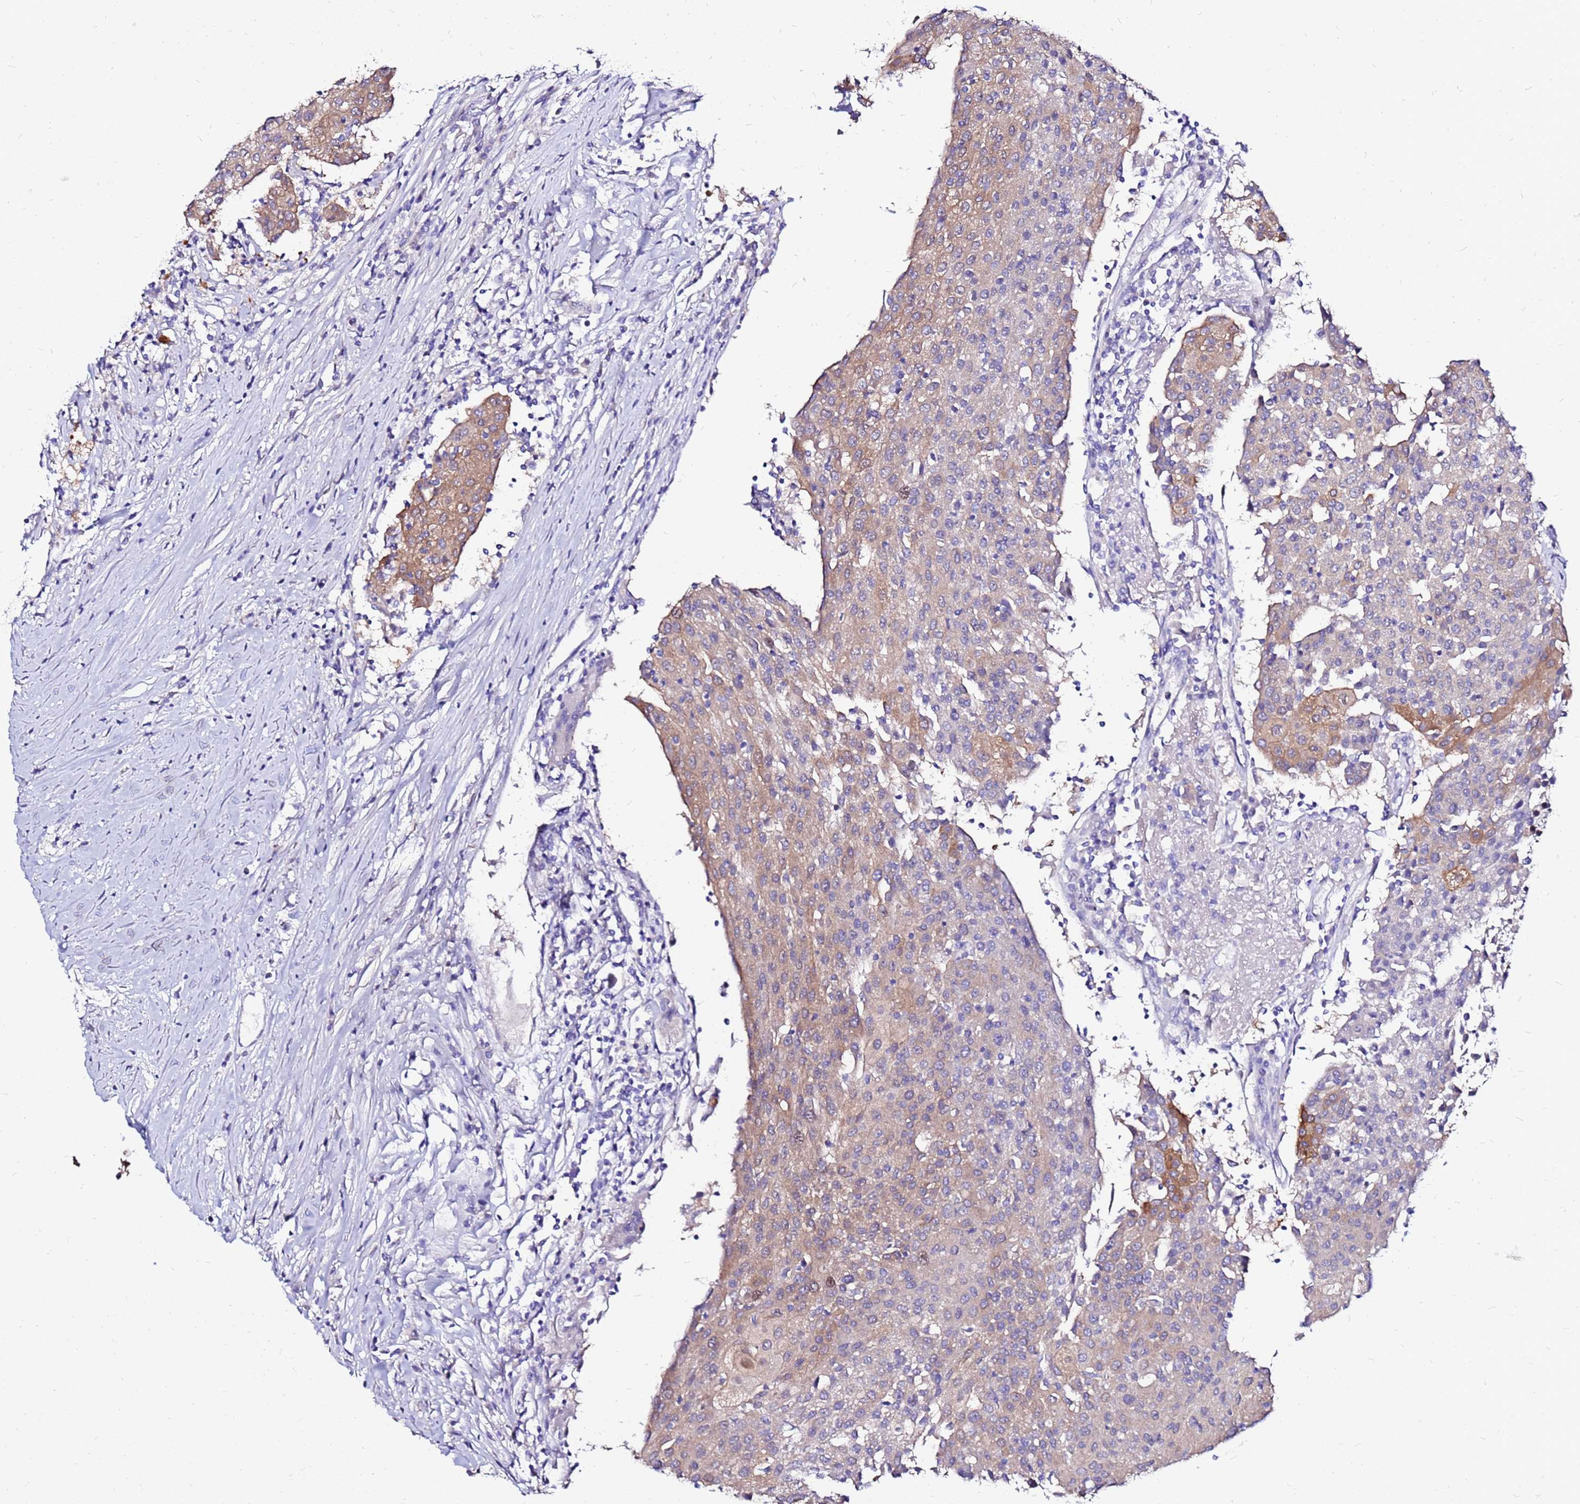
{"staining": {"intensity": "weak", "quantity": ">75%", "location": "cytoplasmic/membranous"}, "tissue": "urothelial cancer", "cell_type": "Tumor cells", "image_type": "cancer", "snomed": [{"axis": "morphology", "description": "Urothelial carcinoma, High grade"}, {"axis": "topography", "description": "Urinary bladder"}], "caption": "There is low levels of weak cytoplasmic/membranous expression in tumor cells of high-grade urothelial carcinoma, as demonstrated by immunohistochemical staining (brown color).", "gene": "ARHGEF5", "patient": {"sex": "female", "age": 85}}